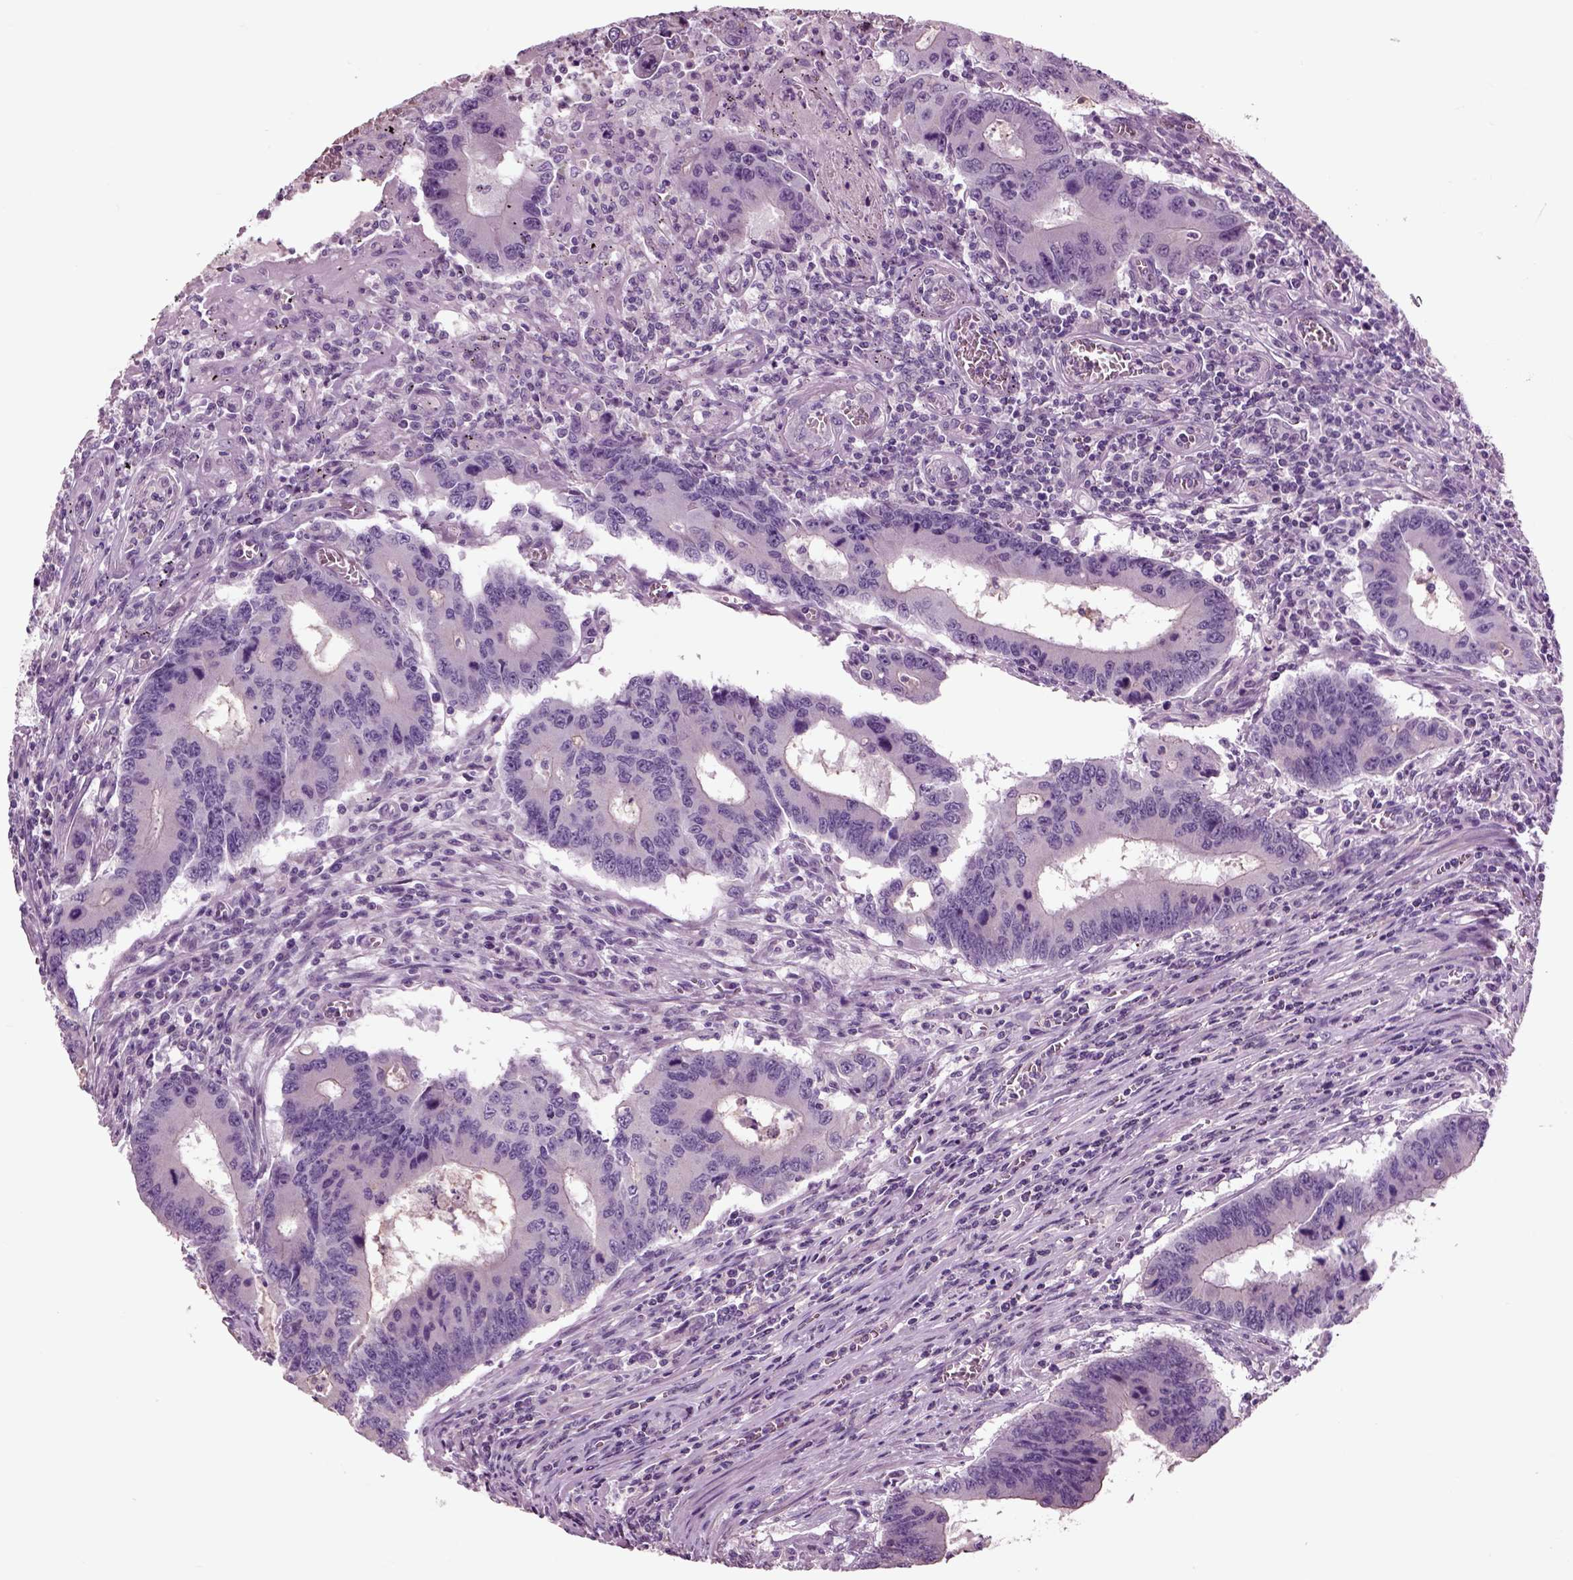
{"staining": {"intensity": "negative", "quantity": "none", "location": "none"}, "tissue": "colorectal cancer", "cell_type": "Tumor cells", "image_type": "cancer", "snomed": [{"axis": "morphology", "description": "Adenocarcinoma, NOS"}, {"axis": "topography", "description": "Colon"}], "caption": "A high-resolution image shows immunohistochemistry (IHC) staining of adenocarcinoma (colorectal), which displays no significant staining in tumor cells.", "gene": "CHGB", "patient": {"sex": "male", "age": 53}}